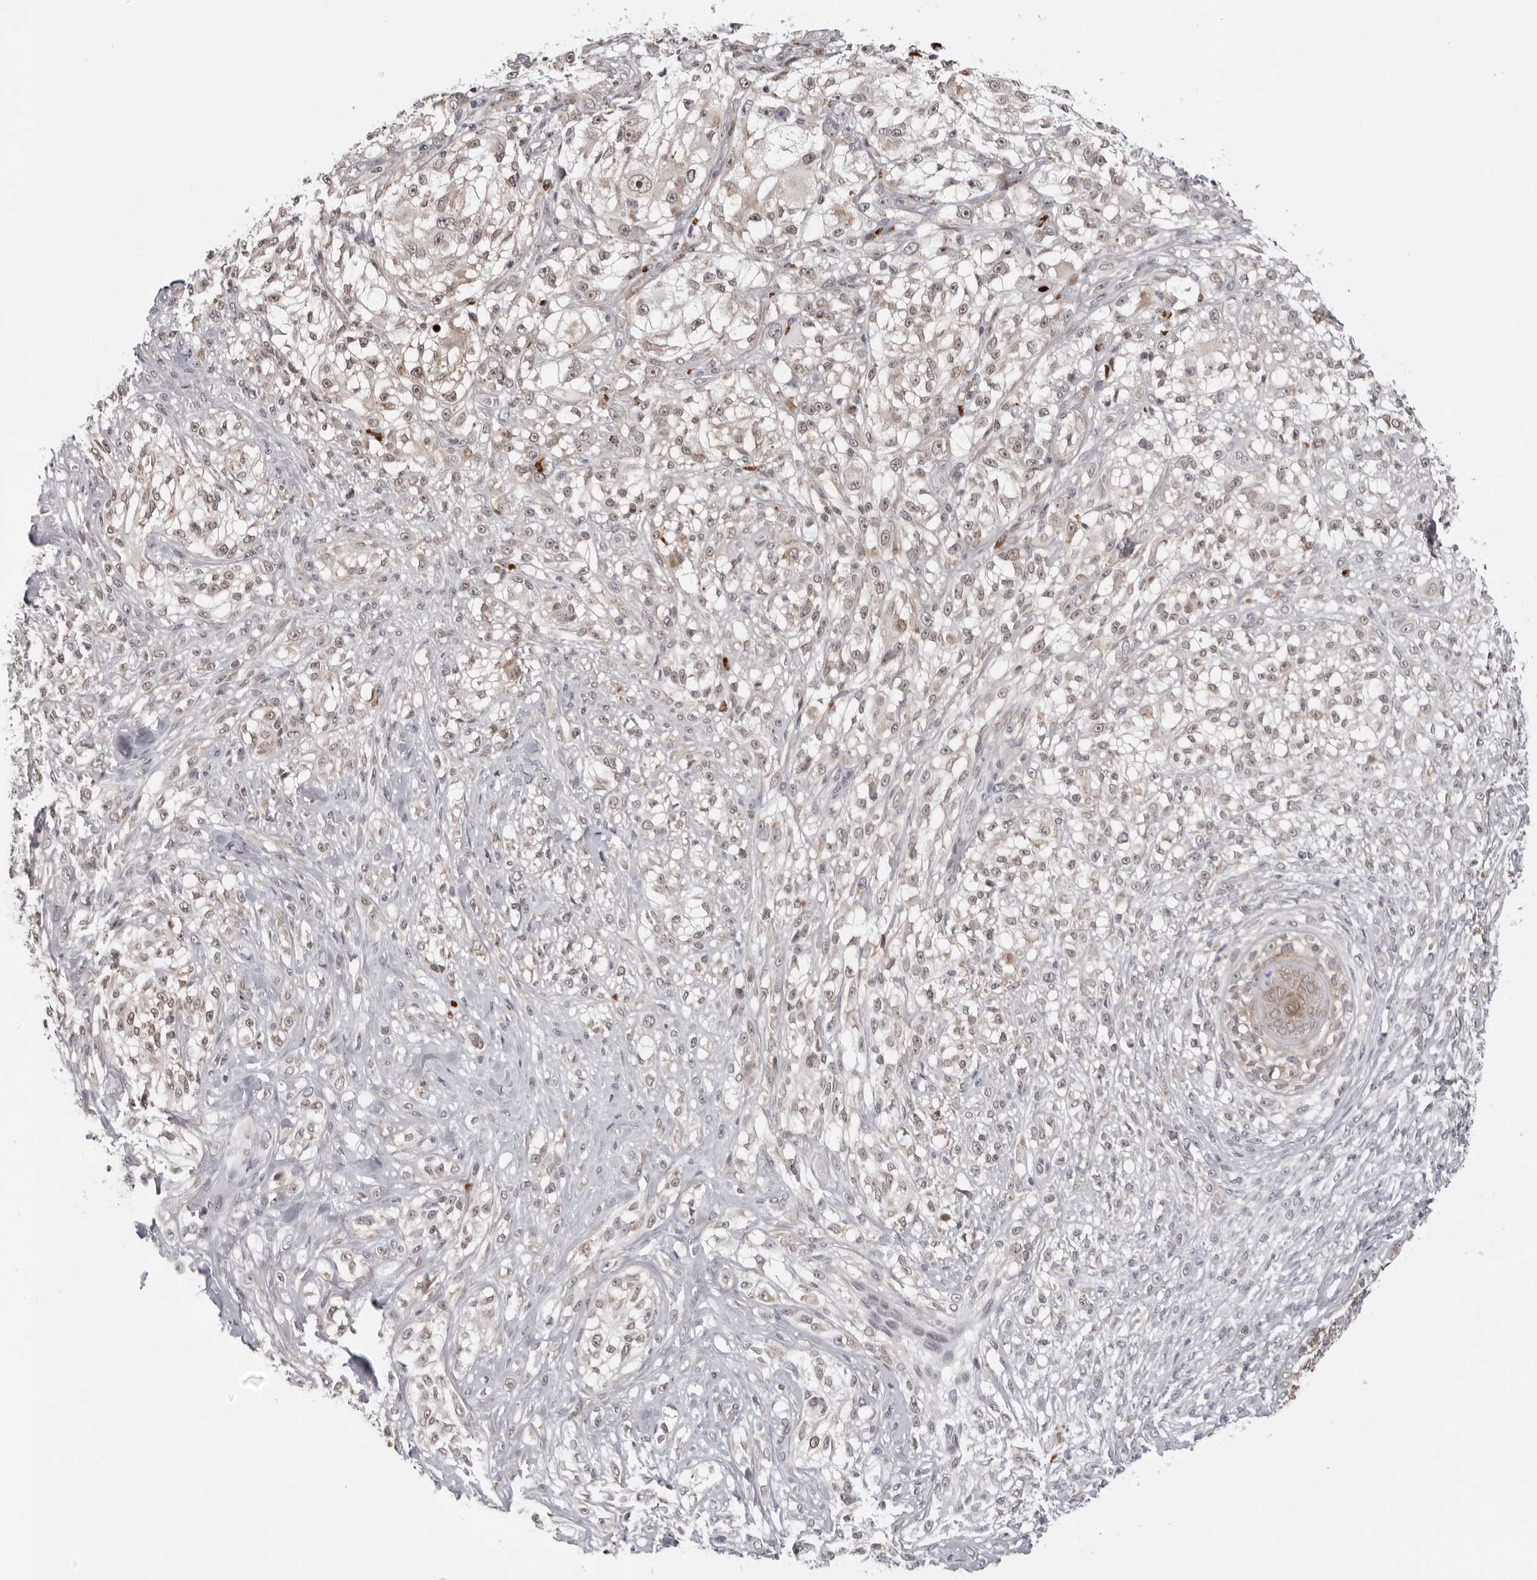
{"staining": {"intensity": "weak", "quantity": "<25%", "location": "nuclear"}, "tissue": "melanoma", "cell_type": "Tumor cells", "image_type": "cancer", "snomed": [{"axis": "morphology", "description": "Malignant melanoma, NOS"}, {"axis": "topography", "description": "Skin of head"}], "caption": "Tumor cells are negative for protein expression in human malignant melanoma.", "gene": "PRUNE1", "patient": {"sex": "male", "age": 83}}